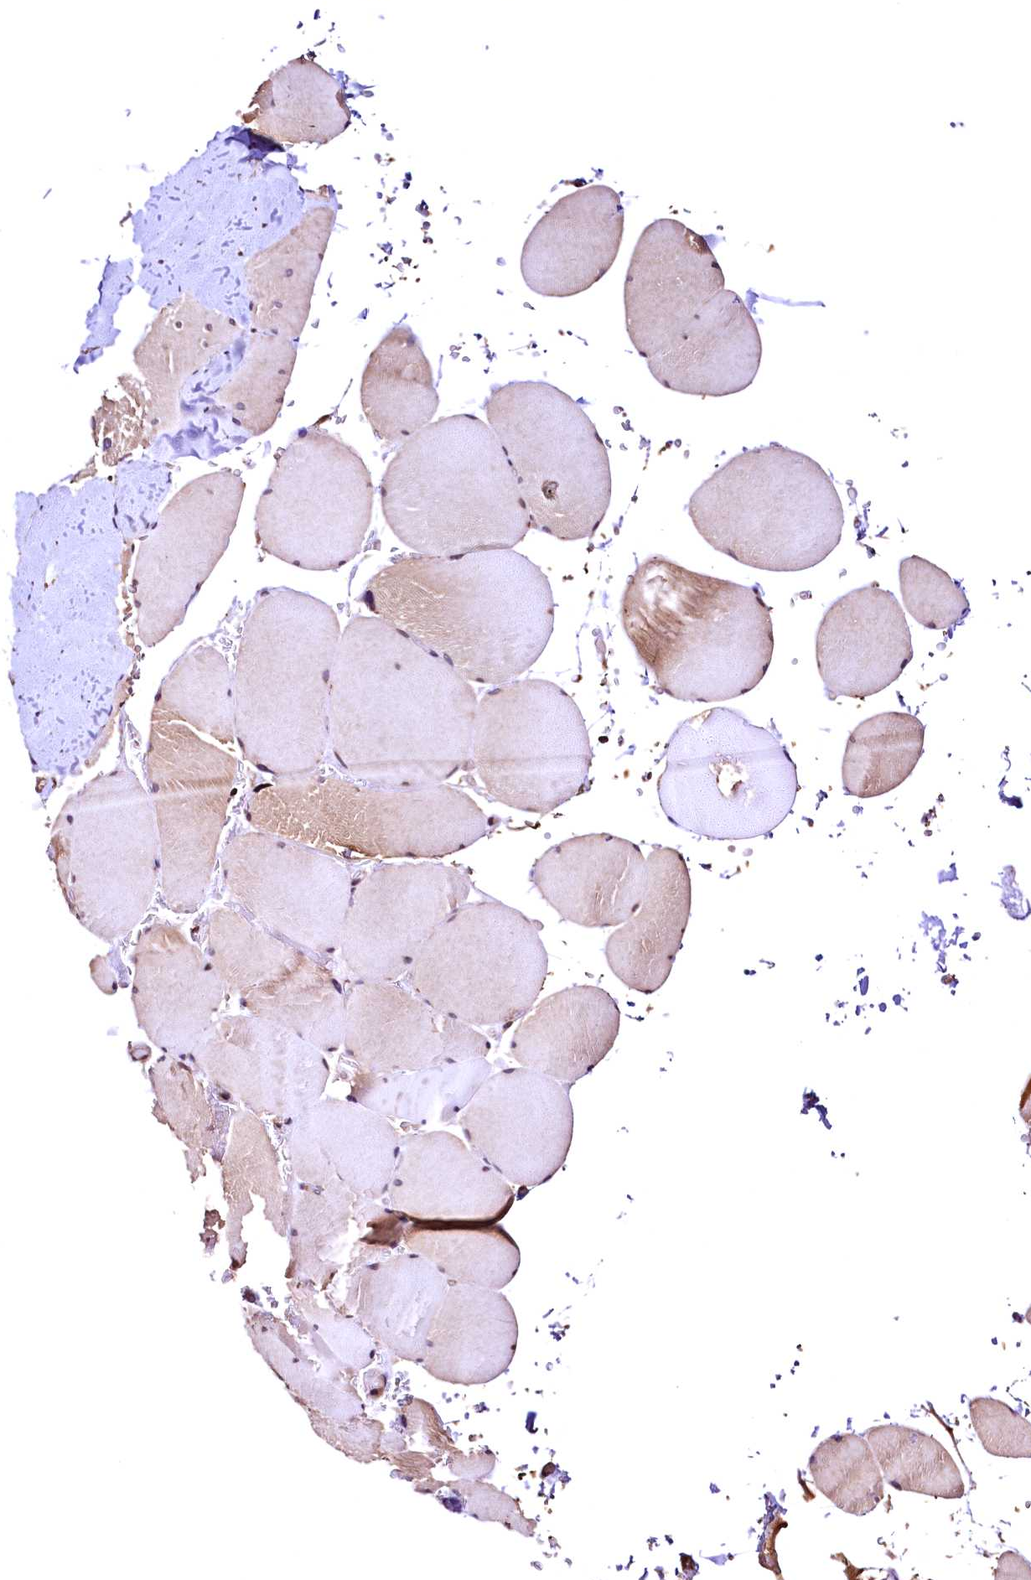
{"staining": {"intensity": "moderate", "quantity": "25%-75%", "location": "cytoplasmic/membranous"}, "tissue": "skeletal muscle", "cell_type": "Myocytes", "image_type": "normal", "snomed": [{"axis": "morphology", "description": "Normal tissue, NOS"}, {"axis": "topography", "description": "Skeletal muscle"}, {"axis": "topography", "description": "Head-Neck"}], "caption": "Protein staining of normal skeletal muscle exhibits moderate cytoplasmic/membranous expression in approximately 25%-75% of myocytes.", "gene": "LRSAM1", "patient": {"sex": "male", "age": 66}}